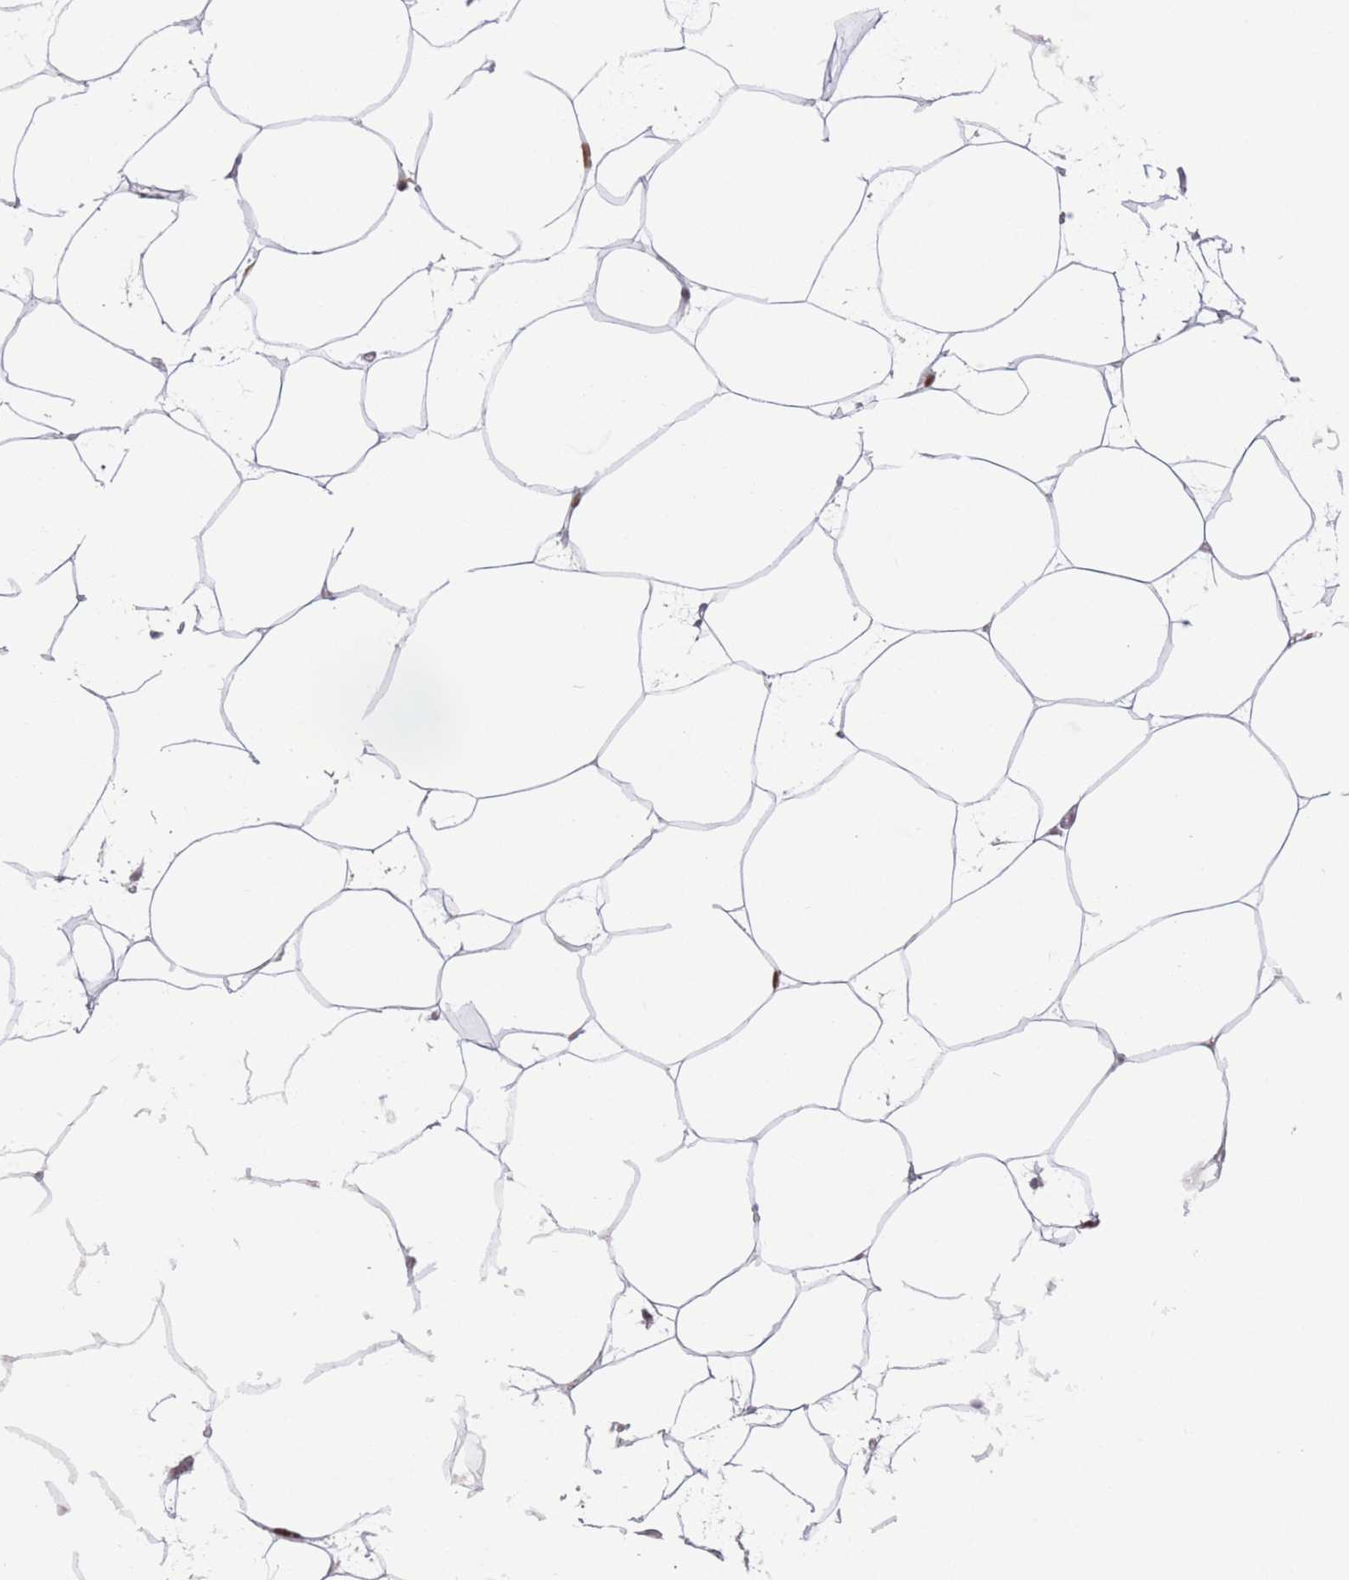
{"staining": {"intensity": "moderate", "quantity": "25%-75%", "location": "nuclear"}, "tissue": "adipose tissue", "cell_type": "Adipocytes", "image_type": "normal", "snomed": [{"axis": "morphology", "description": "Normal tissue, NOS"}, {"axis": "topography", "description": "Adipose tissue"}], "caption": "This photomicrograph reveals immunohistochemistry staining of normal human adipose tissue, with medium moderate nuclear expression in about 25%-75% of adipocytes.", "gene": "ENSG00000267179", "patient": {"sex": "female", "age": 37}}